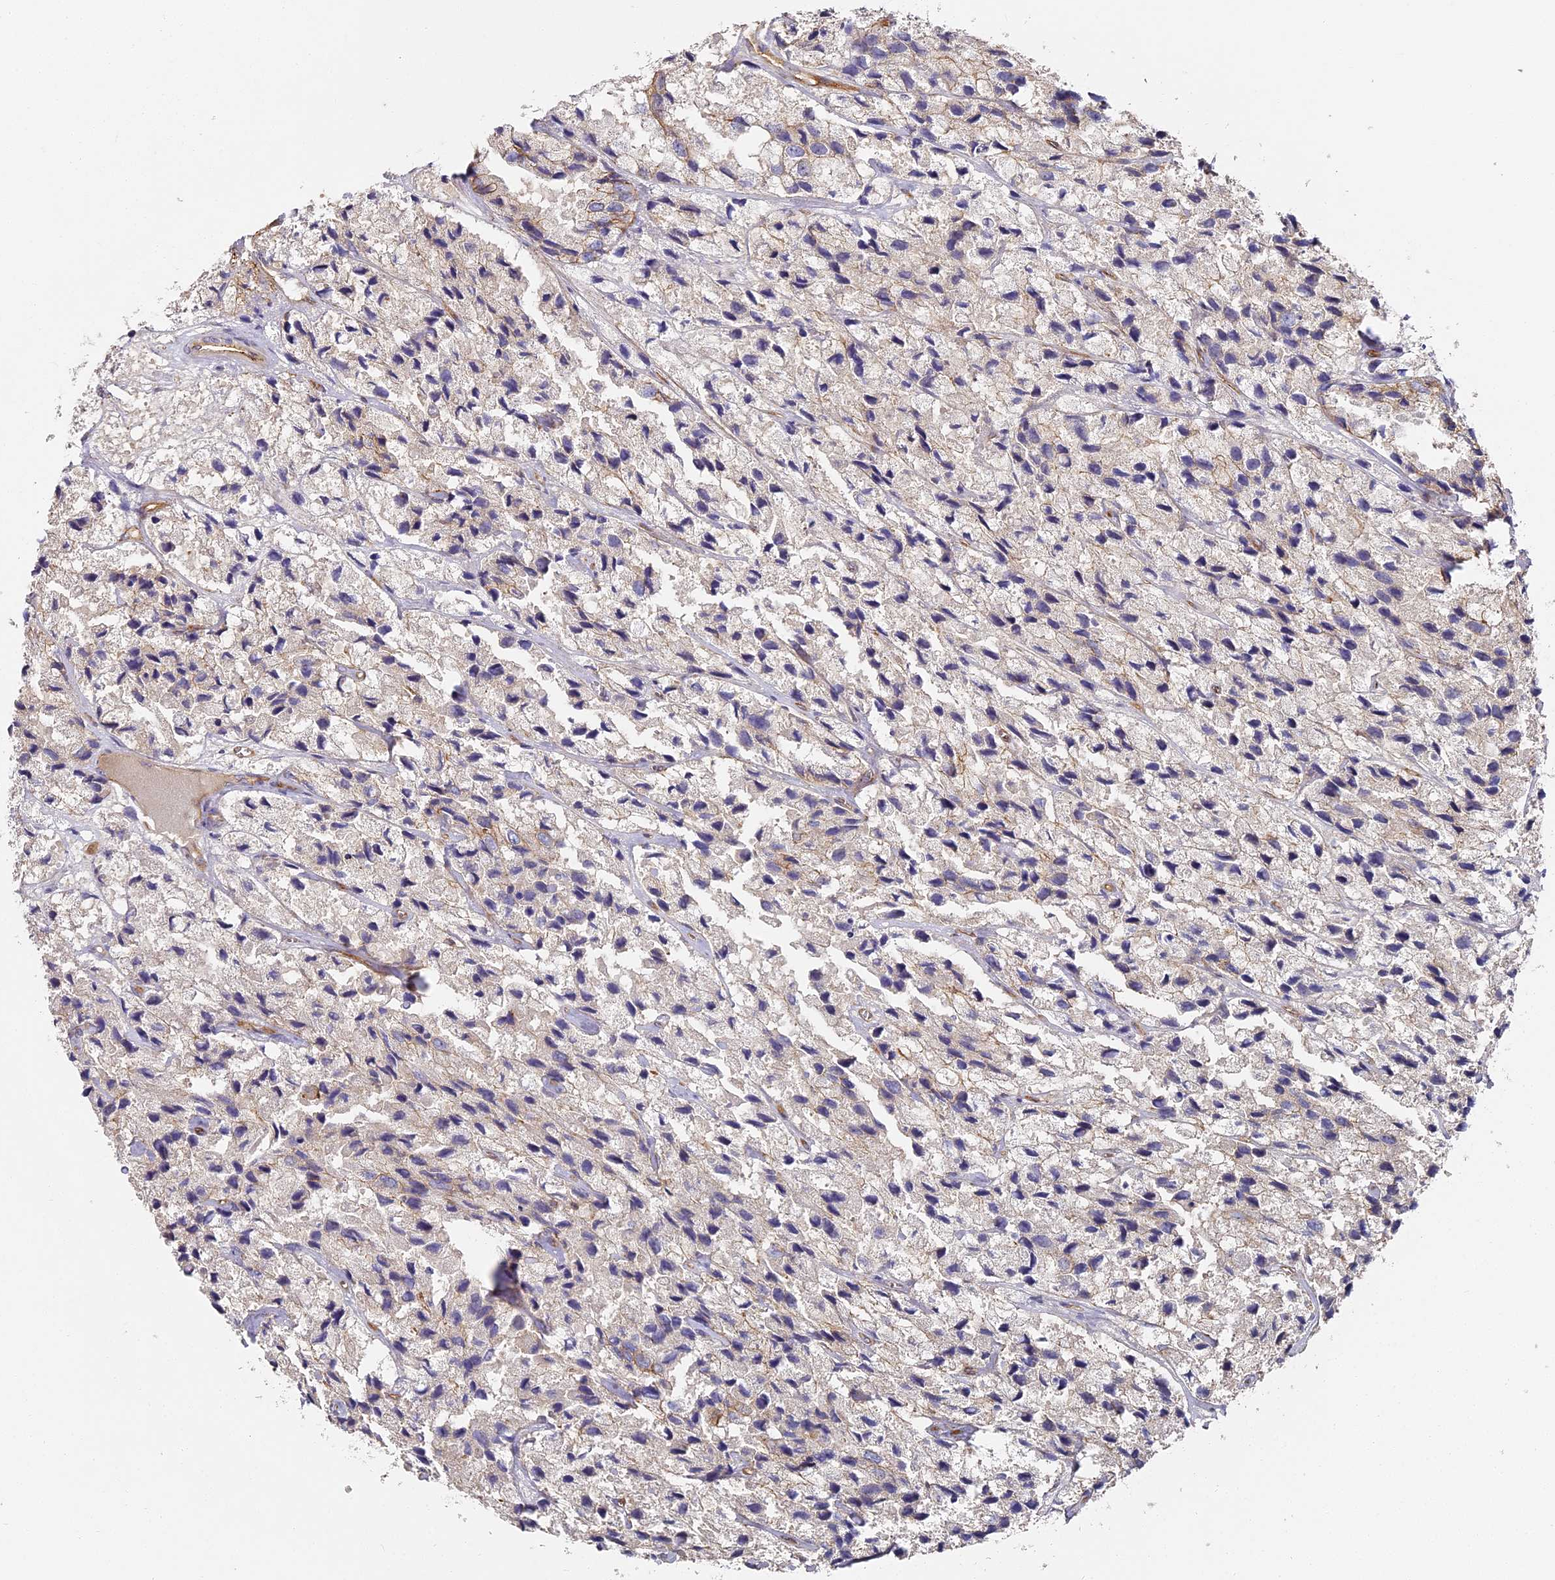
{"staining": {"intensity": "weak", "quantity": "<25%", "location": "cytoplasmic/membranous"}, "tissue": "prostate cancer", "cell_type": "Tumor cells", "image_type": "cancer", "snomed": [{"axis": "morphology", "description": "Adenocarcinoma, High grade"}, {"axis": "topography", "description": "Prostate"}], "caption": "Histopathology image shows no significant protein expression in tumor cells of prostate high-grade adenocarcinoma. (DAB (3,3'-diaminobenzidine) immunohistochemistry (IHC) visualized using brightfield microscopy, high magnification).", "gene": "CCDC30", "patient": {"sex": "male", "age": 66}}